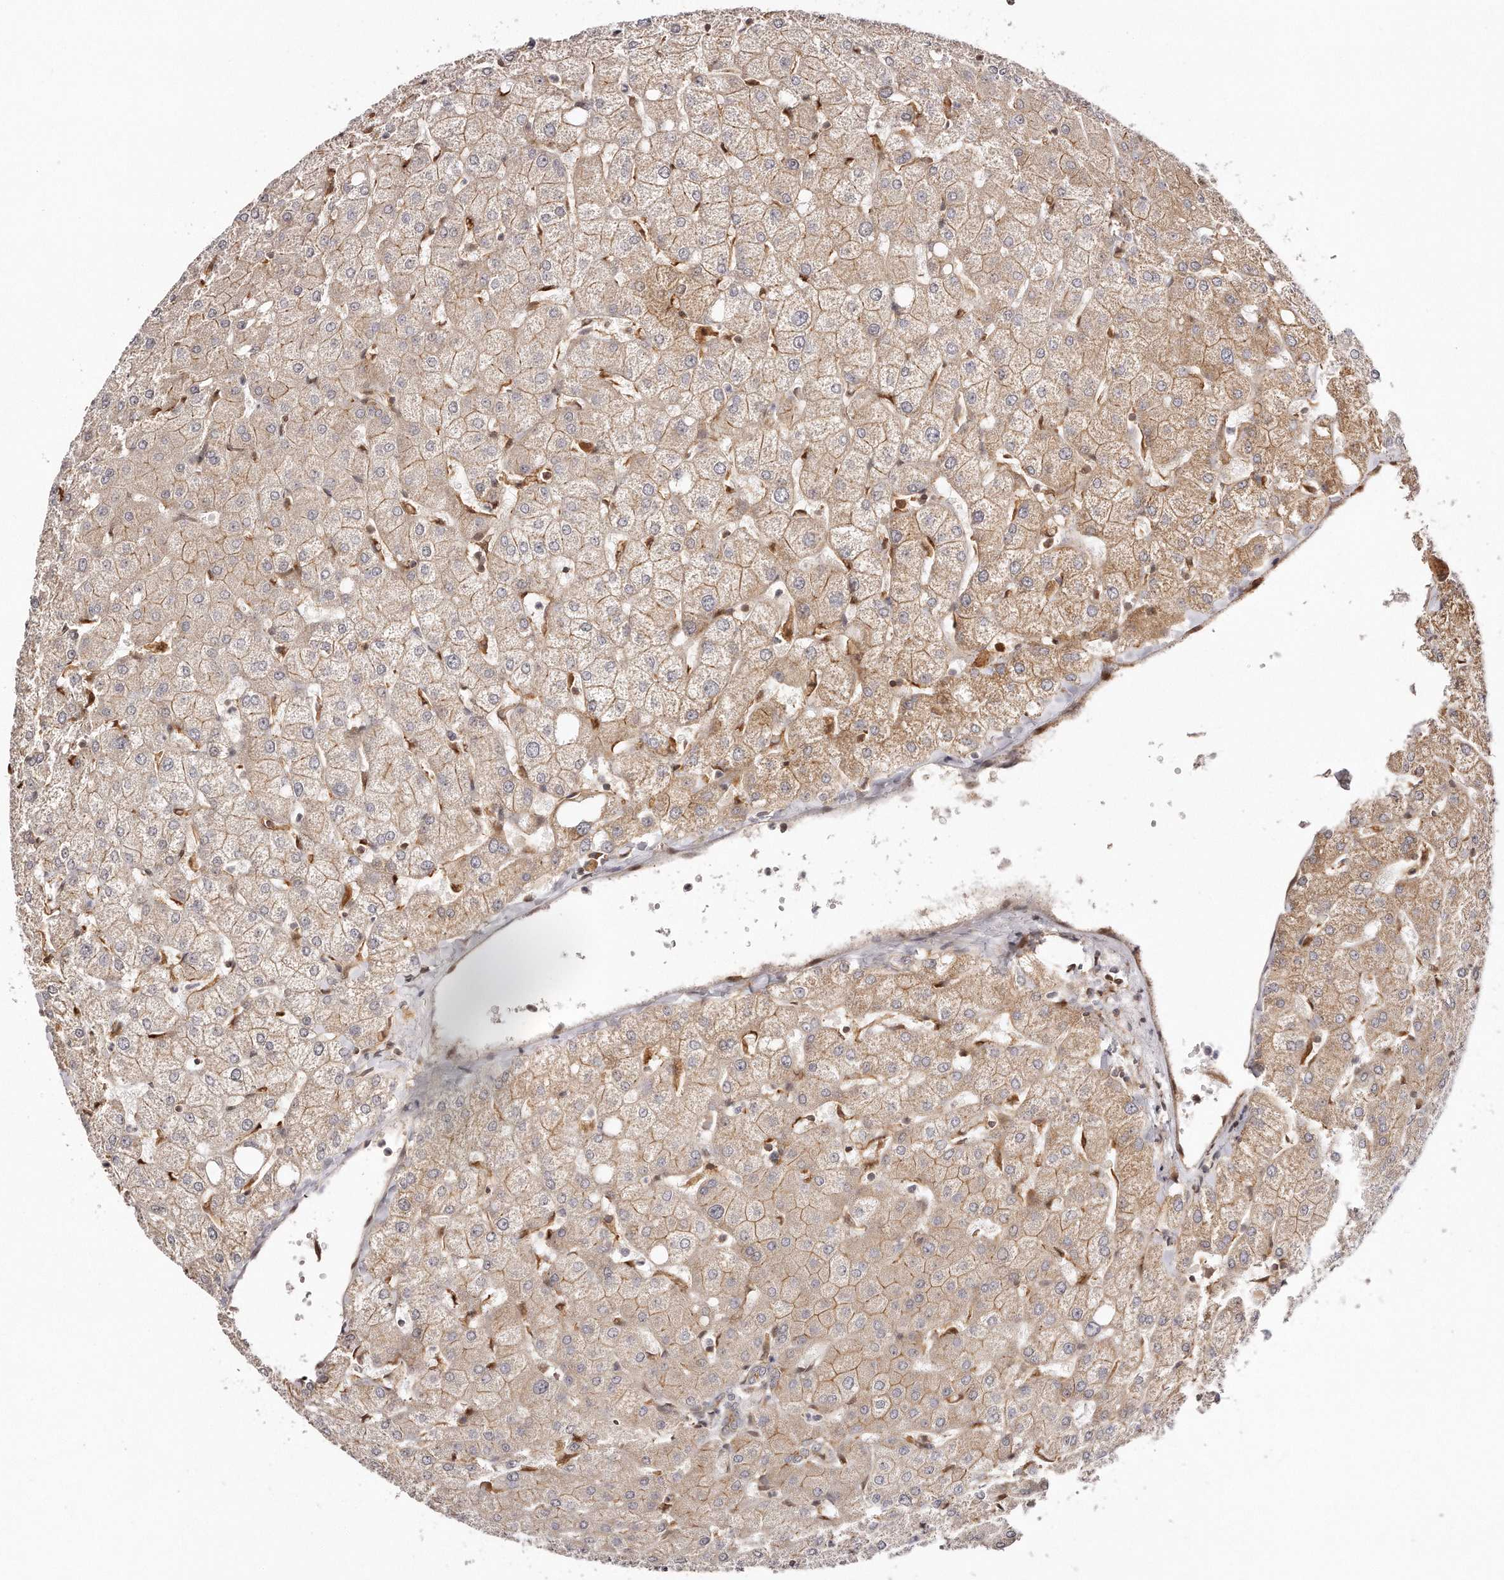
{"staining": {"intensity": "negative", "quantity": "none", "location": "none"}, "tissue": "liver", "cell_type": "Cholangiocytes", "image_type": "normal", "snomed": [{"axis": "morphology", "description": "Normal tissue, NOS"}, {"axis": "topography", "description": "Liver"}], "caption": "High magnification brightfield microscopy of normal liver stained with DAB (brown) and counterstained with hematoxylin (blue): cholangiocytes show no significant expression. Nuclei are stained in blue.", "gene": "GBP4", "patient": {"sex": "female", "age": 54}}